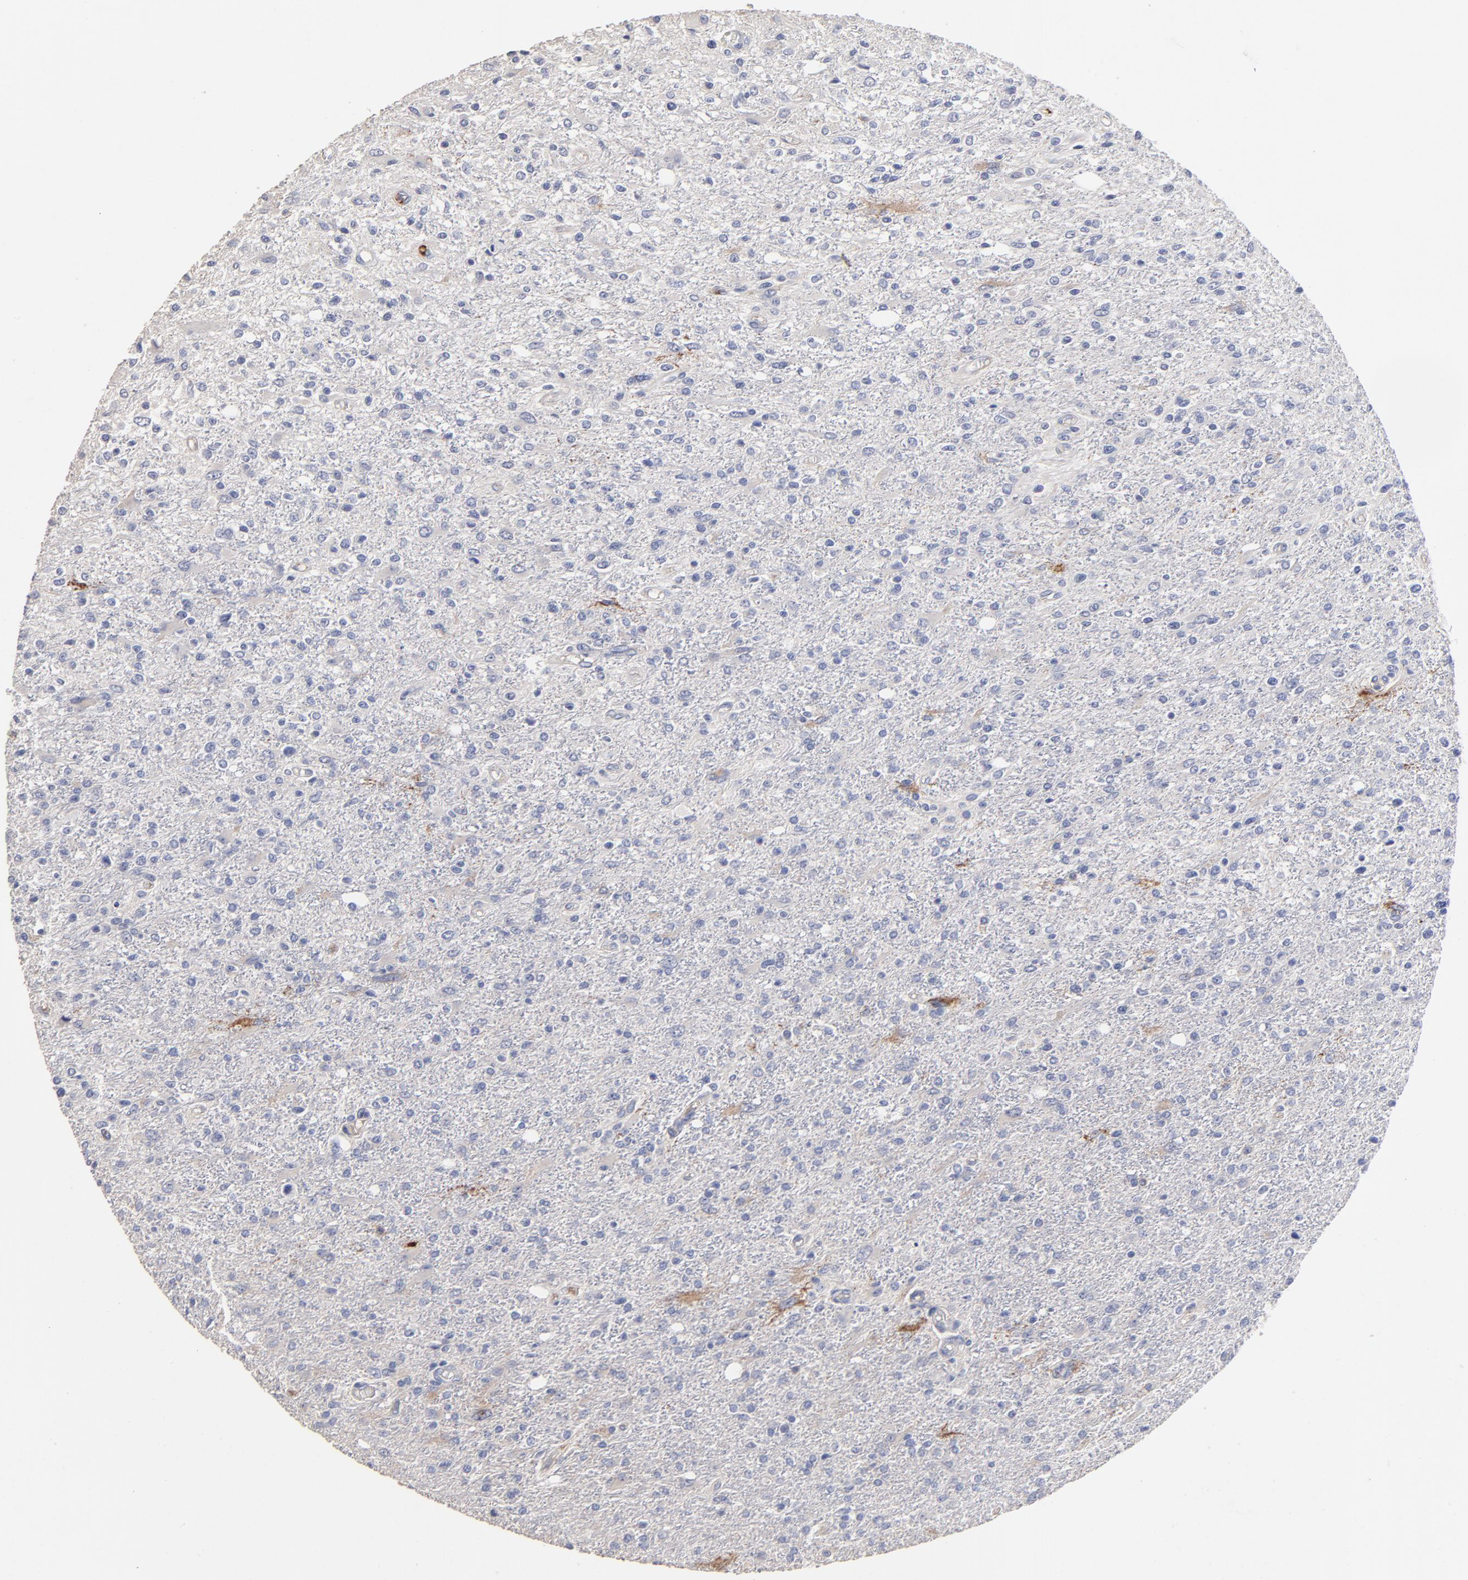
{"staining": {"intensity": "negative", "quantity": "none", "location": "none"}, "tissue": "glioma", "cell_type": "Tumor cells", "image_type": "cancer", "snomed": [{"axis": "morphology", "description": "Glioma, malignant, High grade"}, {"axis": "topography", "description": "Cerebral cortex"}], "caption": "Immunohistochemistry (IHC) image of glioma stained for a protein (brown), which exhibits no staining in tumor cells.", "gene": "TRAT1", "patient": {"sex": "male", "age": 76}}